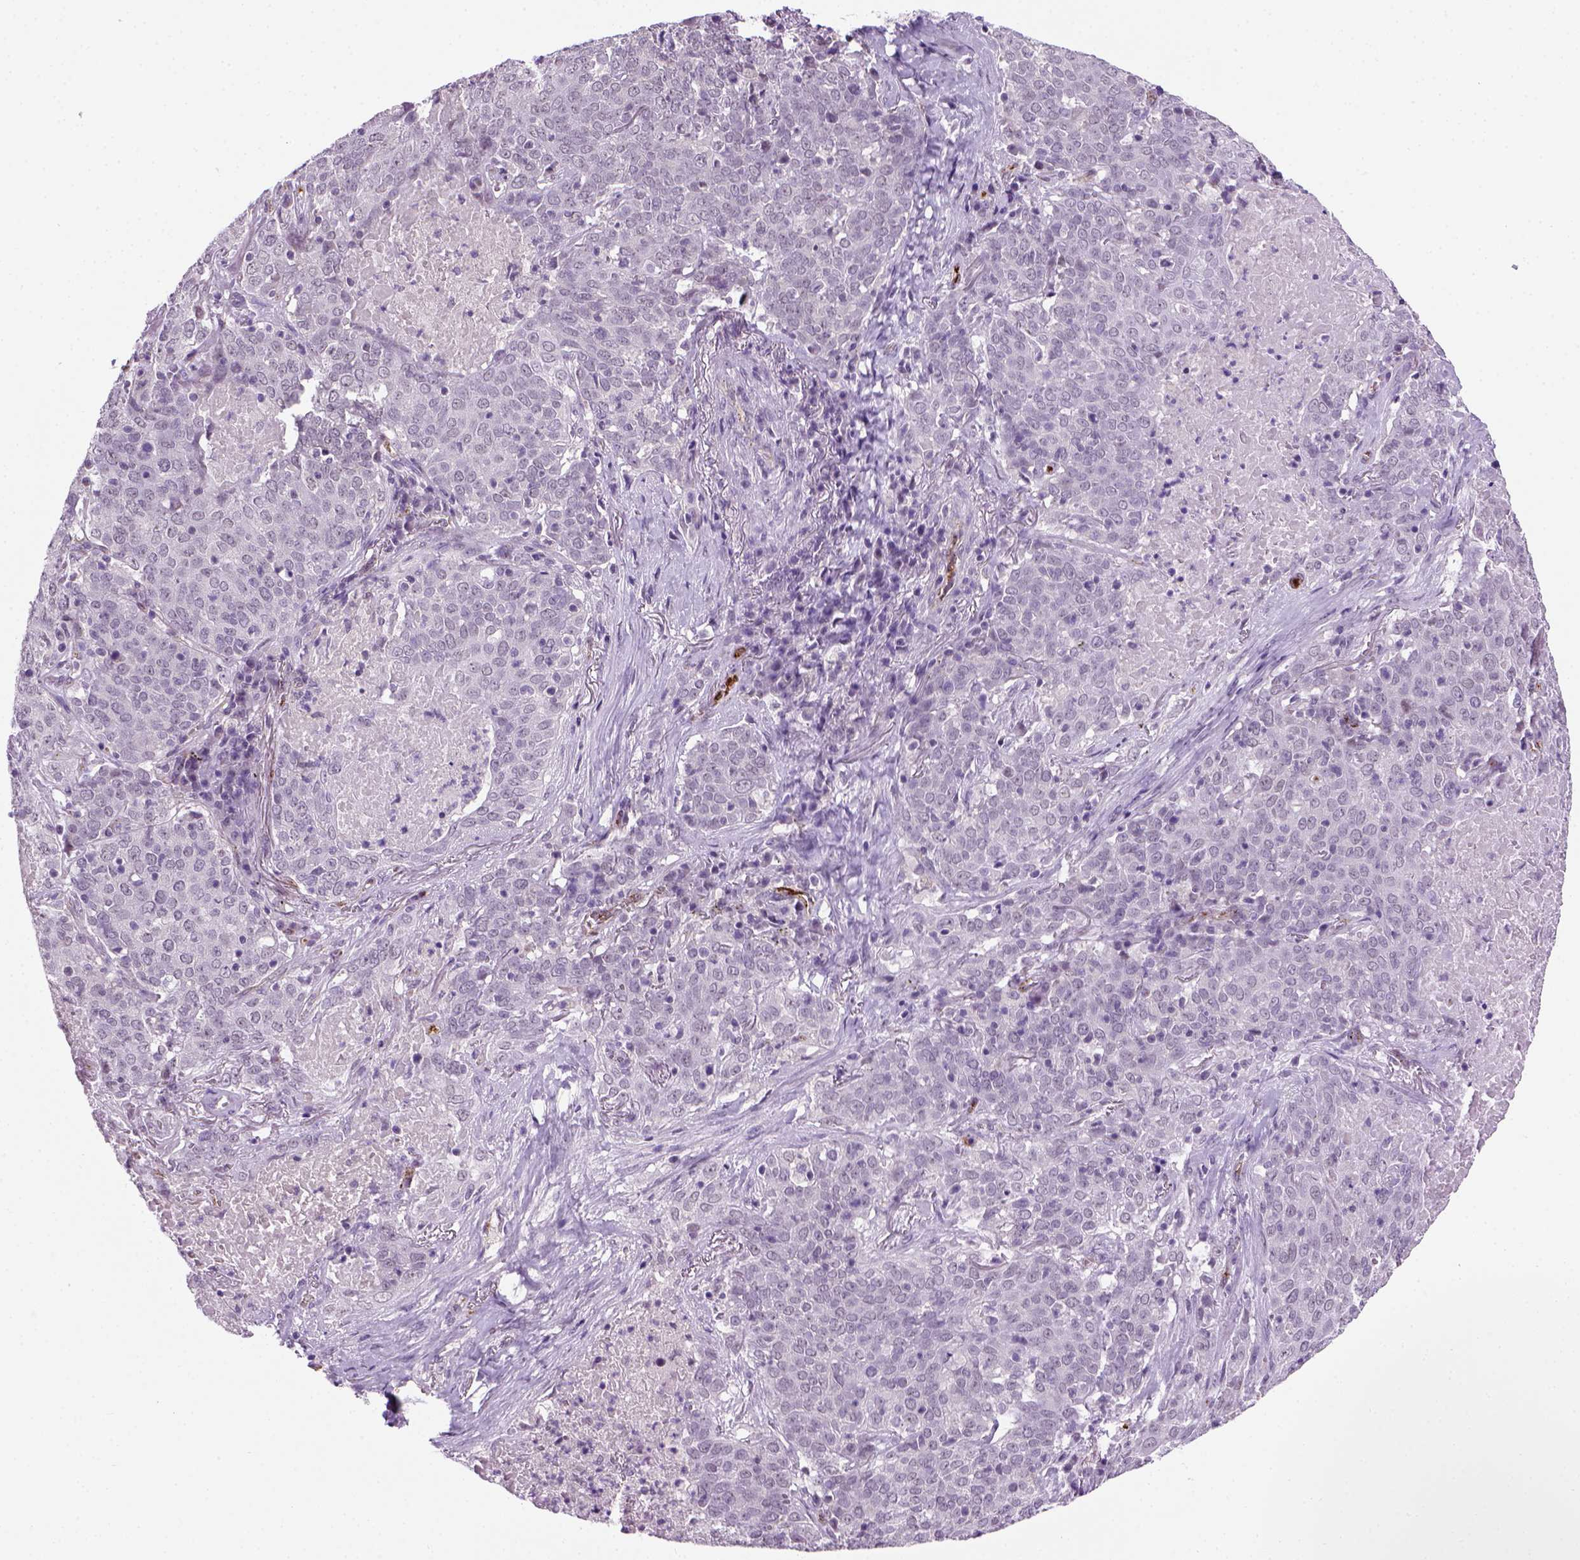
{"staining": {"intensity": "negative", "quantity": "none", "location": "none"}, "tissue": "lung cancer", "cell_type": "Tumor cells", "image_type": "cancer", "snomed": [{"axis": "morphology", "description": "Squamous cell carcinoma, NOS"}, {"axis": "topography", "description": "Lung"}], "caption": "The immunohistochemistry histopathology image has no significant expression in tumor cells of lung cancer (squamous cell carcinoma) tissue.", "gene": "VWF", "patient": {"sex": "male", "age": 82}}